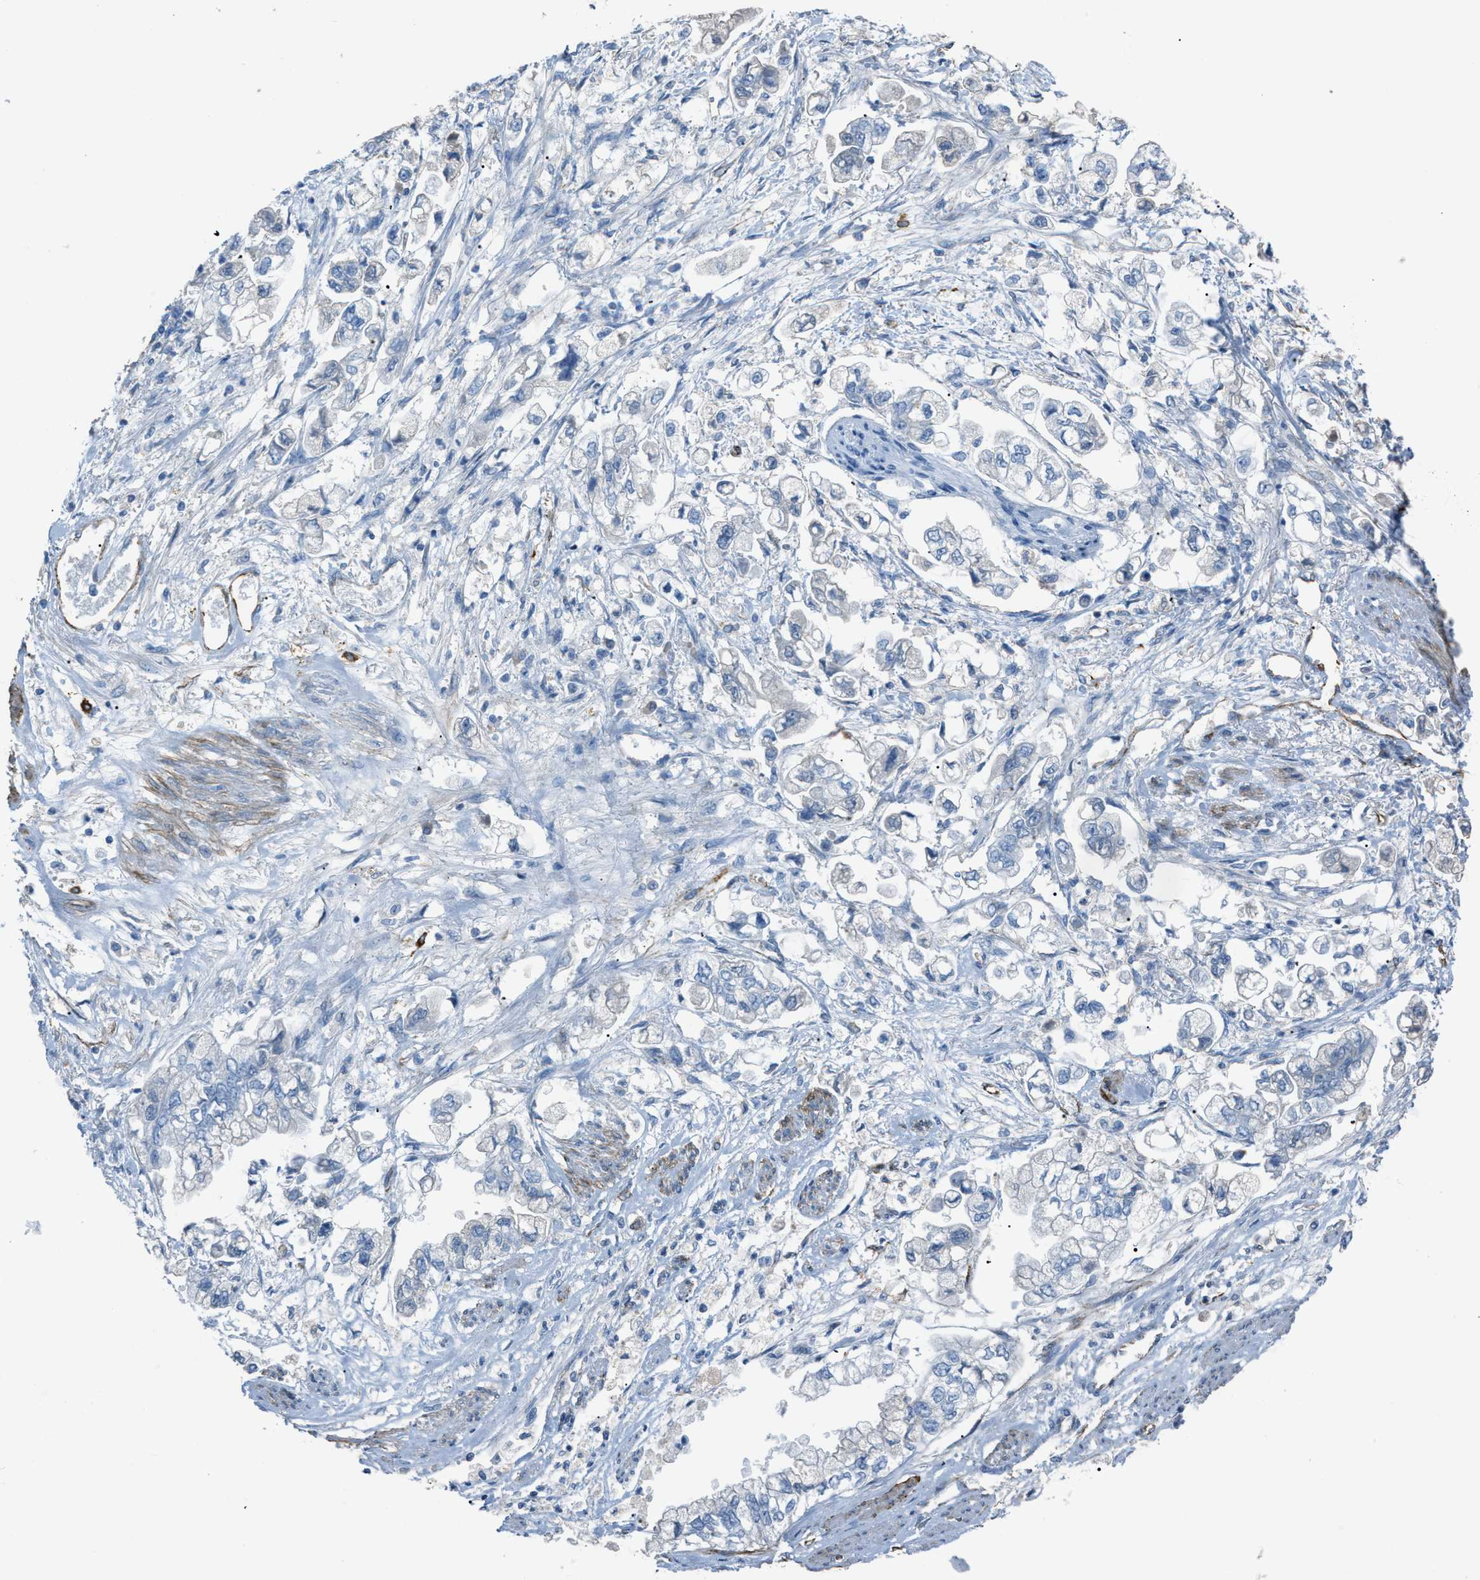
{"staining": {"intensity": "negative", "quantity": "none", "location": "none"}, "tissue": "stomach cancer", "cell_type": "Tumor cells", "image_type": "cancer", "snomed": [{"axis": "morphology", "description": "Normal tissue, NOS"}, {"axis": "morphology", "description": "Adenocarcinoma, NOS"}, {"axis": "topography", "description": "Stomach"}], "caption": "The image displays no staining of tumor cells in adenocarcinoma (stomach).", "gene": "SLC22A15", "patient": {"sex": "male", "age": 62}}